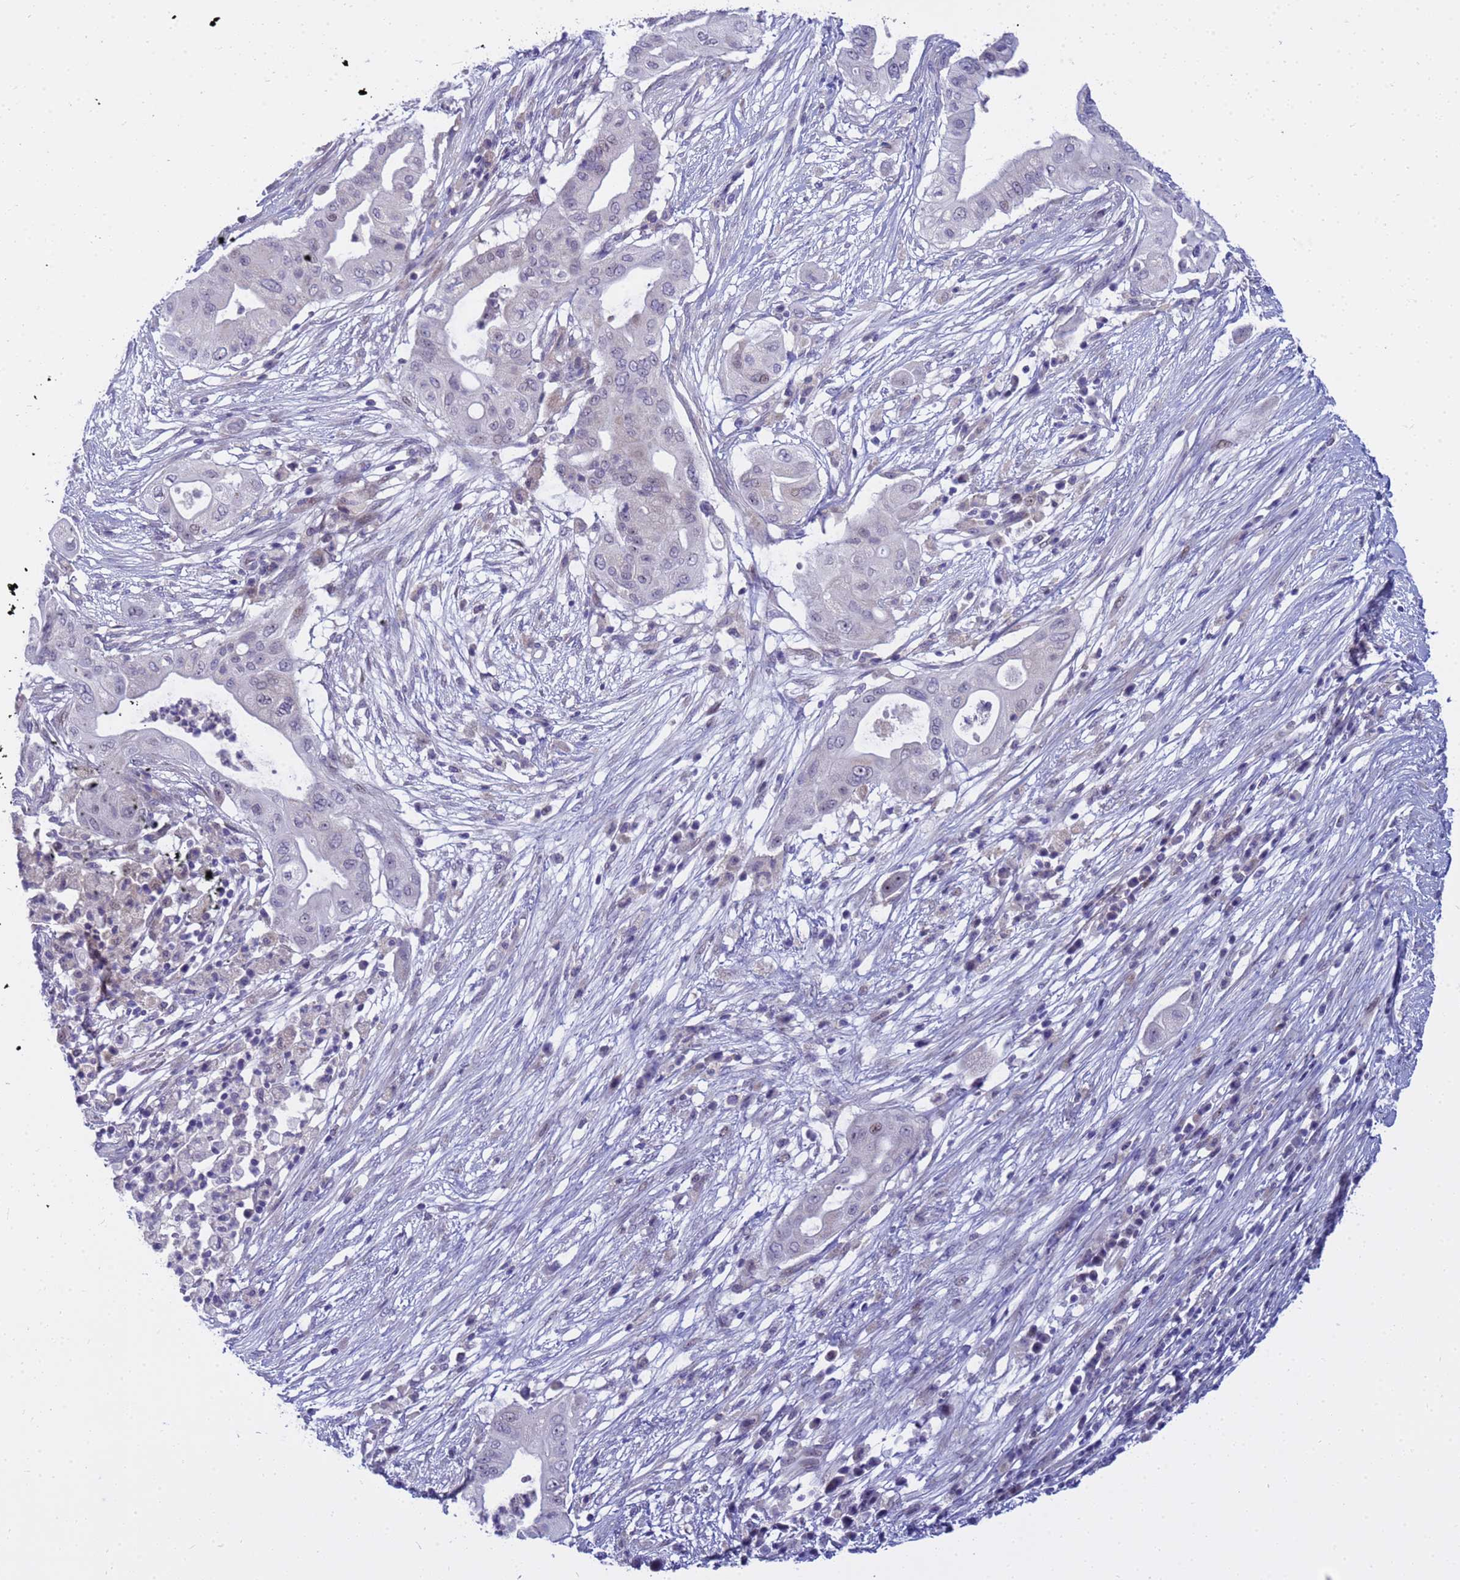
{"staining": {"intensity": "negative", "quantity": "none", "location": "none"}, "tissue": "pancreatic cancer", "cell_type": "Tumor cells", "image_type": "cancer", "snomed": [{"axis": "morphology", "description": "Adenocarcinoma, NOS"}, {"axis": "topography", "description": "Pancreas"}], "caption": "There is no significant staining in tumor cells of pancreatic cancer (adenocarcinoma).", "gene": "LRATD1", "patient": {"sex": "male", "age": 68}}